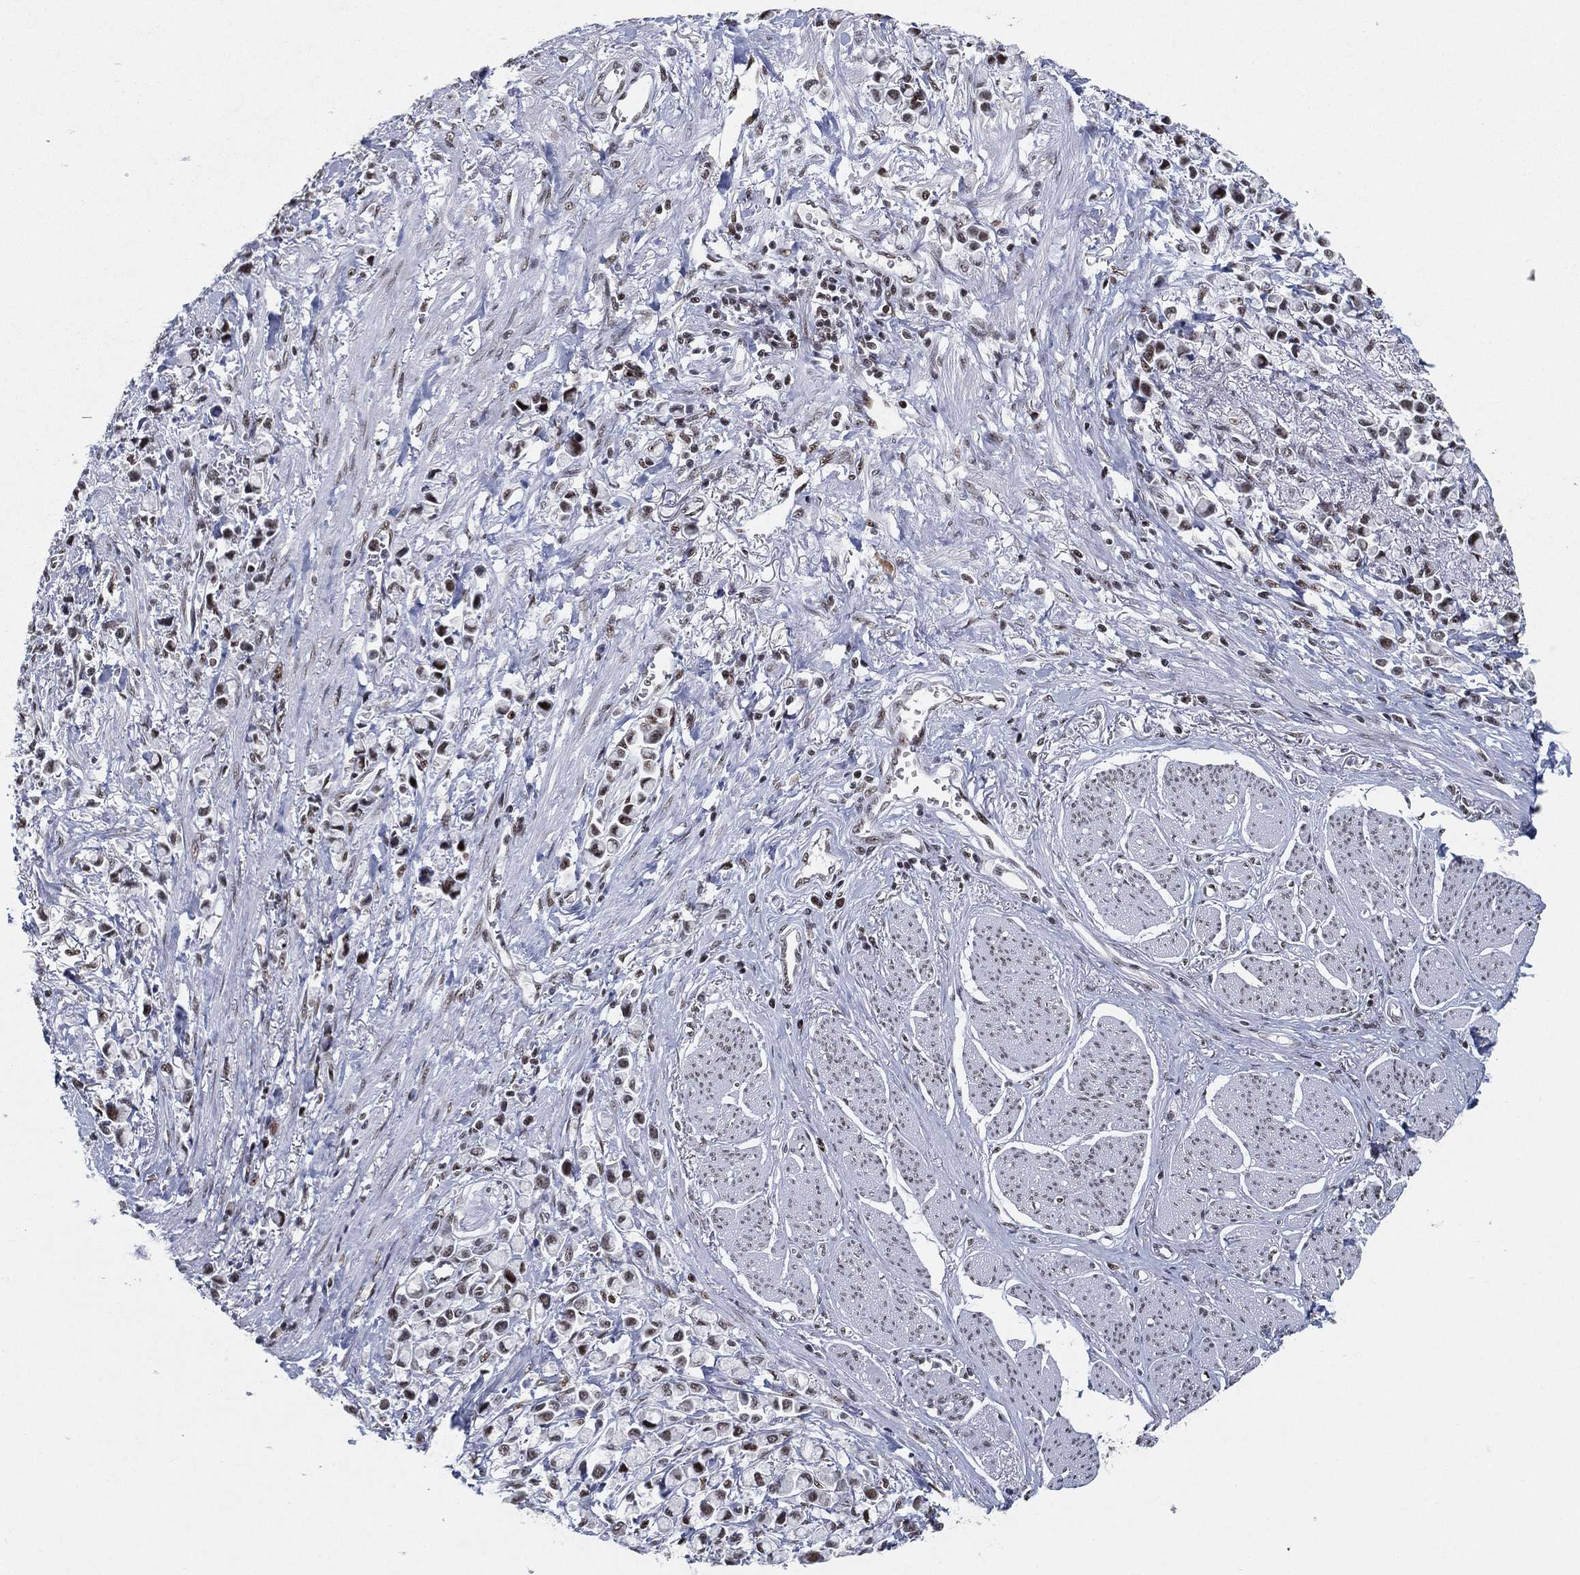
{"staining": {"intensity": "strong", "quantity": "25%-75%", "location": "nuclear"}, "tissue": "stomach cancer", "cell_type": "Tumor cells", "image_type": "cancer", "snomed": [{"axis": "morphology", "description": "Adenocarcinoma, NOS"}, {"axis": "topography", "description": "Stomach"}], "caption": "Immunohistochemistry (IHC) image of neoplastic tissue: stomach cancer stained using immunohistochemistry shows high levels of strong protein expression localized specifically in the nuclear of tumor cells, appearing as a nuclear brown color.", "gene": "DDX27", "patient": {"sex": "female", "age": 81}}